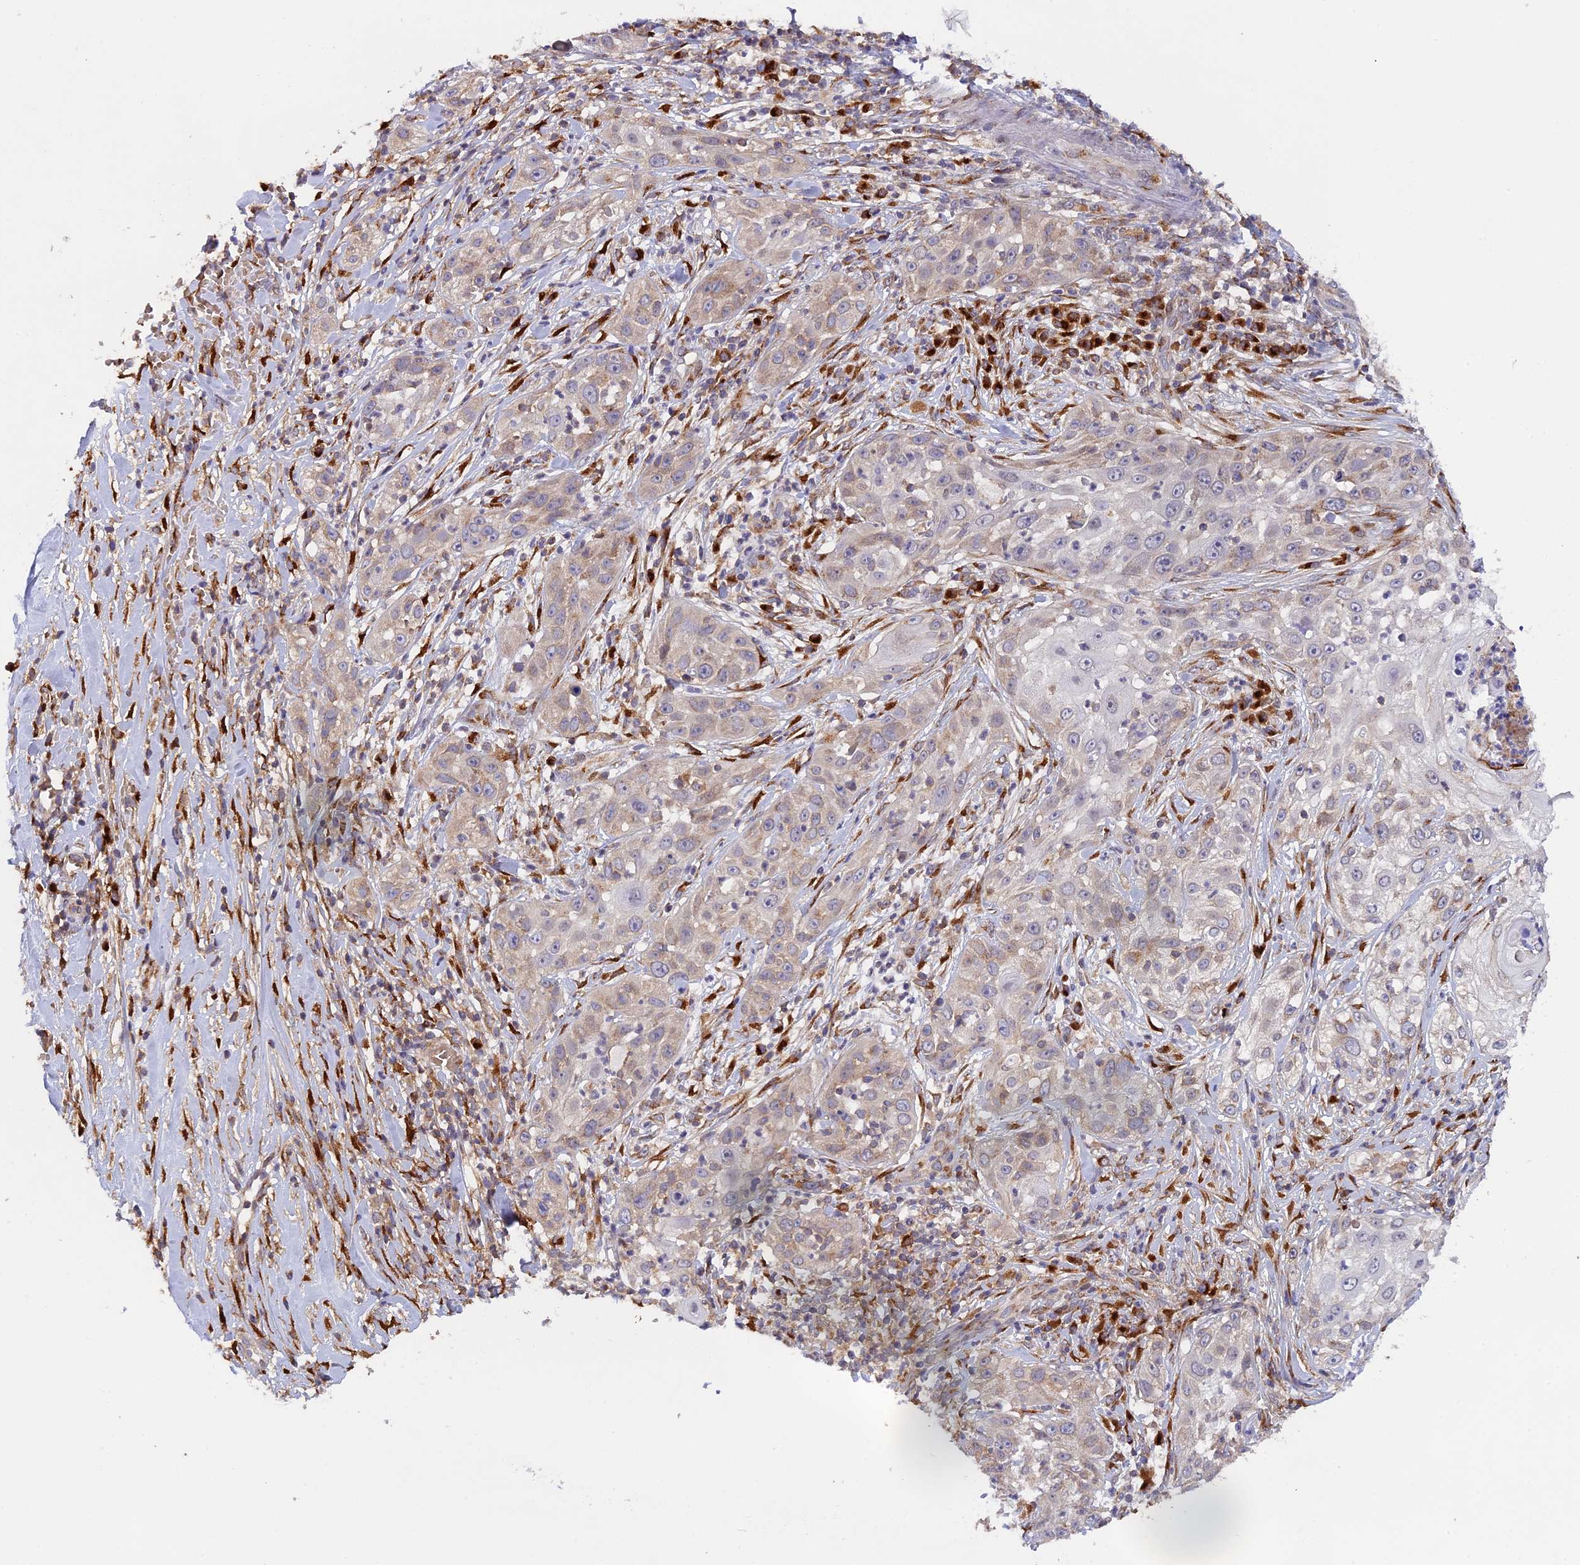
{"staining": {"intensity": "weak", "quantity": "25%-75%", "location": "cytoplasmic/membranous"}, "tissue": "skin cancer", "cell_type": "Tumor cells", "image_type": "cancer", "snomed": [{"axis": "morphology", "description": "Squamous cell carcinoma, NOS"}, {"axis": "topography", "description": "Skin"}], "caption": "Immunohistochemistry (IHC) staining of skin squamous cell carcinoma, which displays low levels of weak cytoplasmic/membranous positivity in approximately 25%-75% of tumor cells indicating weak cytoplasmic/membranous protein positivity. The staining was performed using DAB (3,3'-diaminobenzidine) (brown) for protein detection and nuclei were counterstained in hematoxylin (blue).", "gene": "SNX17", "patient": {"sex": "female", "age": 44}}